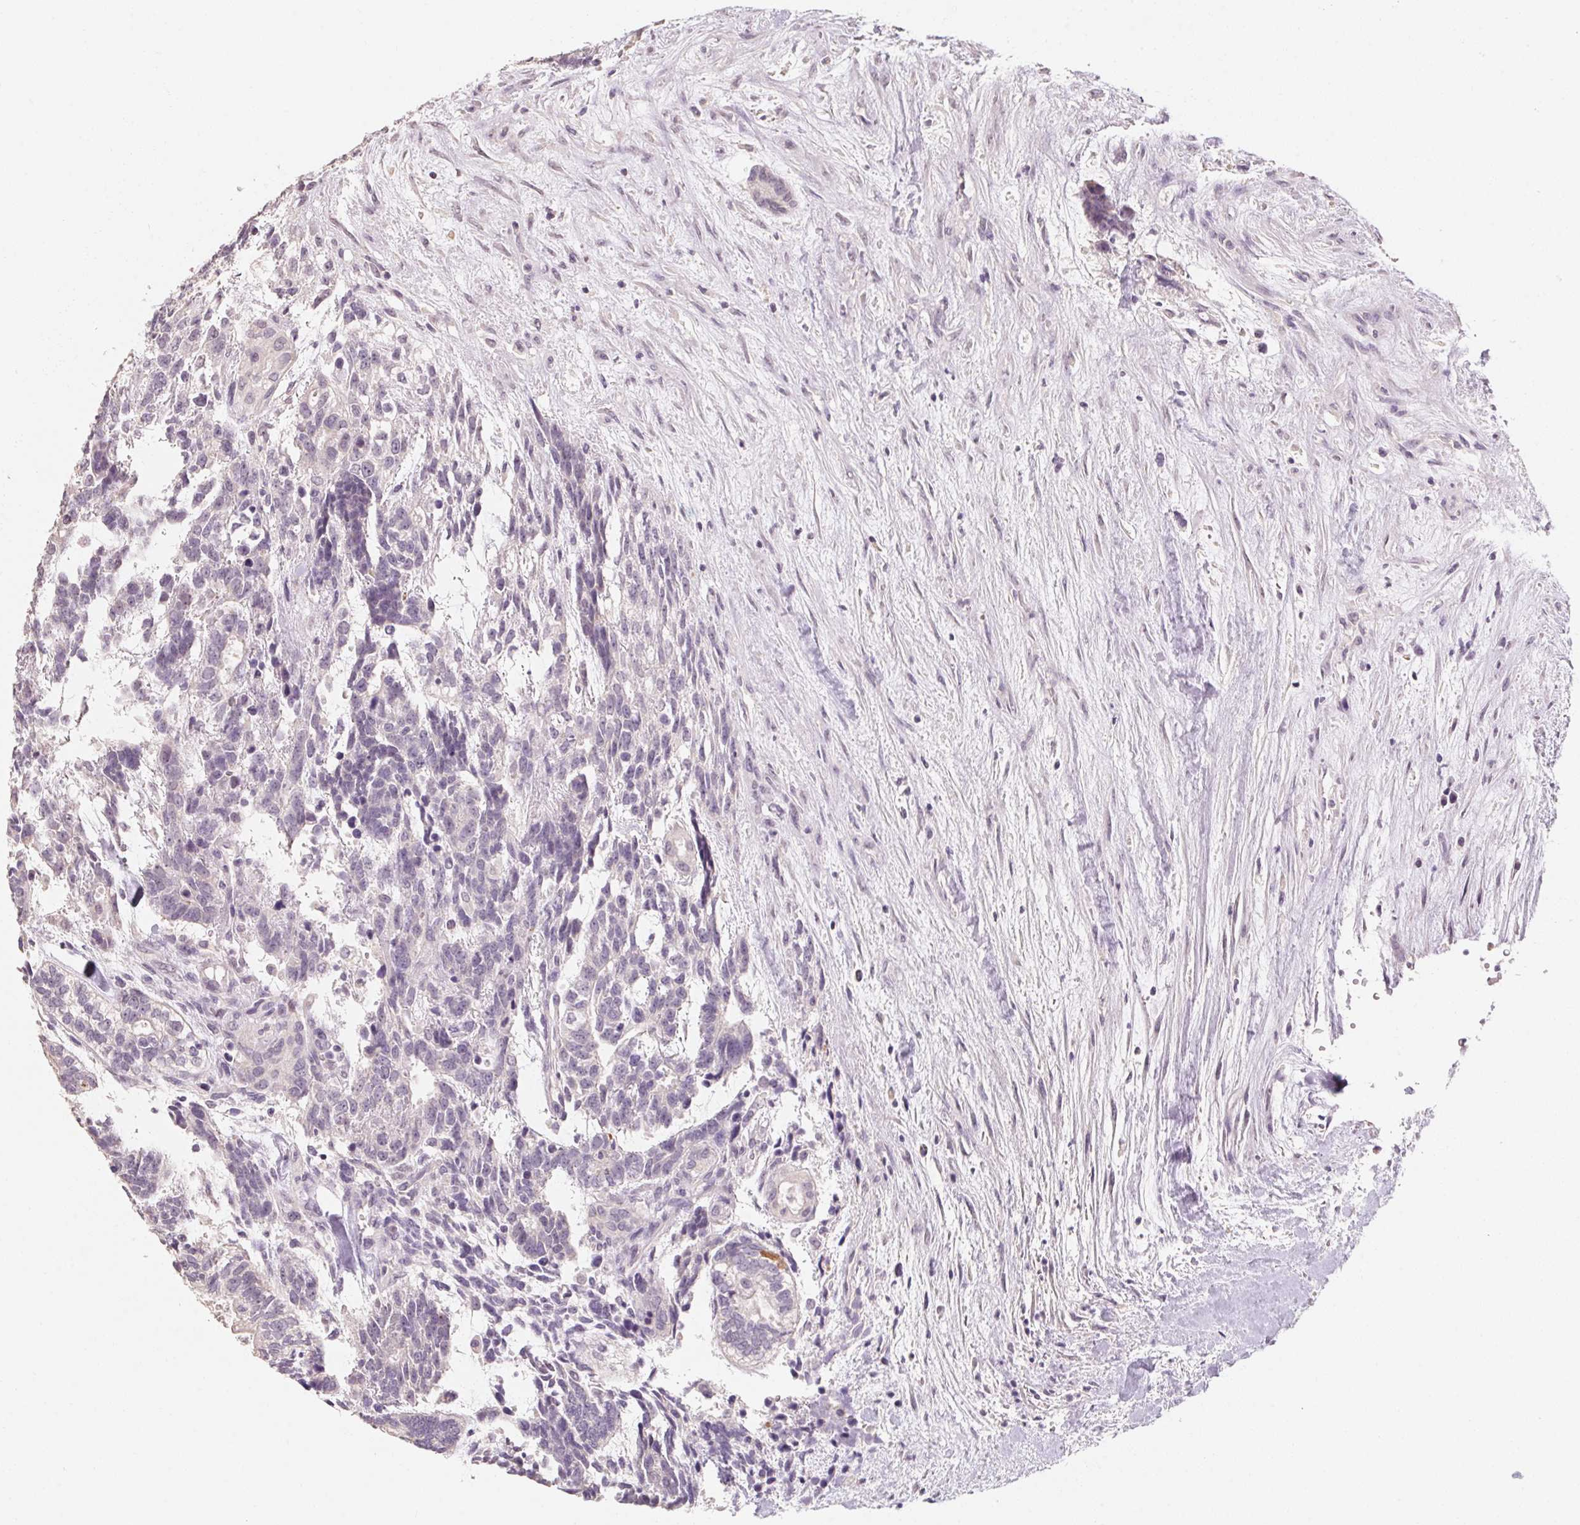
{"staining": {"intensity": "negative", "quantity": "none", "location": "none"}, "tissue": "testis cancer", "cell_type": "Tumor cells", "image_type": "cancer", "snomed": [{"axis": "morphology", "description": "Carcinoma, Embryonal, NOS"}, {"axis": "topography", "description": "Testis"}], "caption": "Testis cancer (embryonal carcinoma) was stained to show a protein in brown. There is no significant positivity in tumor cells.", "gene": "CAPZA3", "patient": {"sex": "male", "age": 23}}